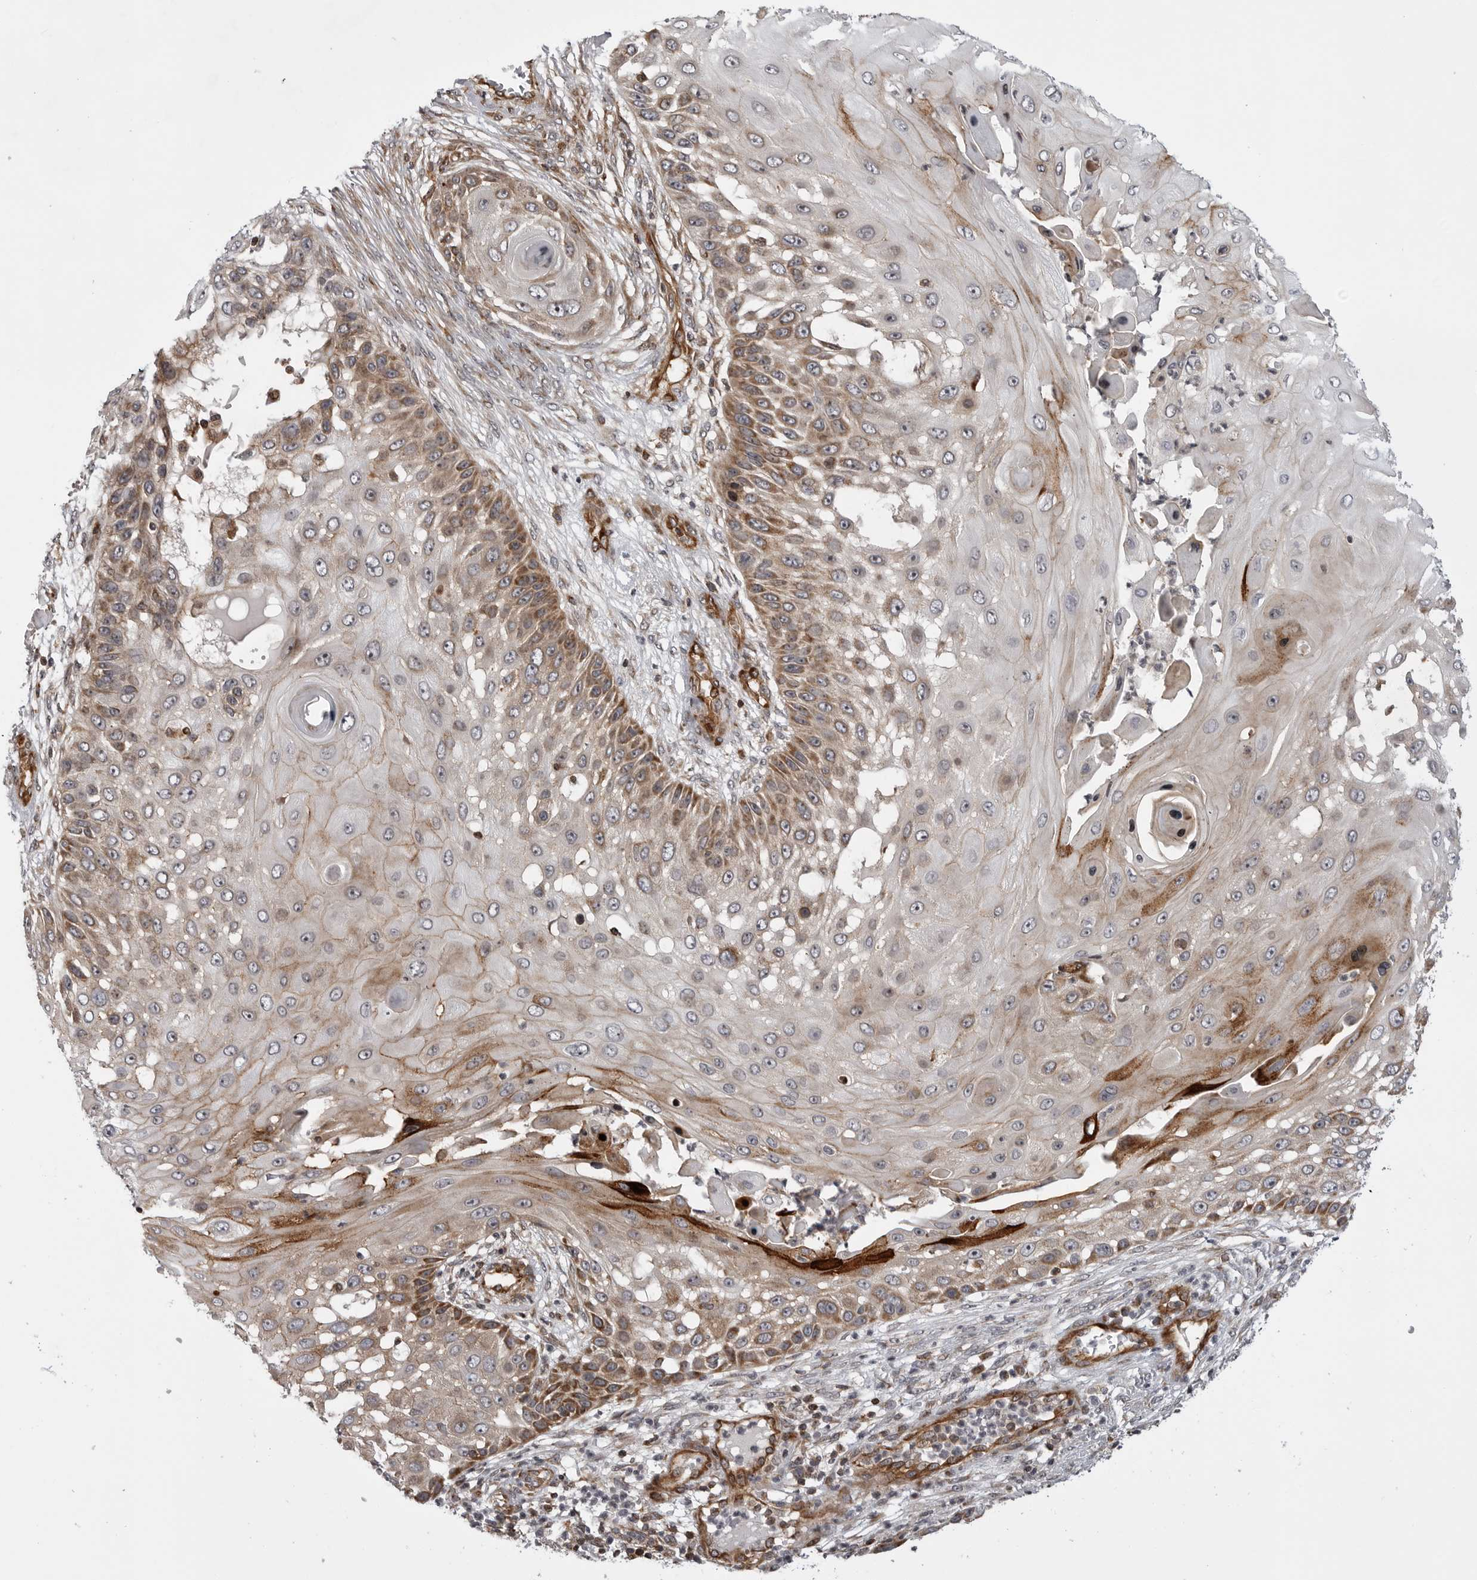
{"staining": {"intensity": "moderate", "quantity": "<25%", "location": "cytoplasmic/membranous"}, "tissue": "skin cancer", "cell_type": "Tumor cells", "image_type": "cancer", "snomed": [{"axis": "morphology", "description": "Squamous cell carcinoma, NOS"}, {"axis": "topography", "description": "Skin"}], "caption": "Moderate cytoplasmic/membranous positivity for a protein is appreciated in about <25% of tumor cells of squamous cell carcinoma (skin) using immunohistochemistry (IHC).", "gene": "ABL1", "patient": {"sex": "female", "age": 44}}